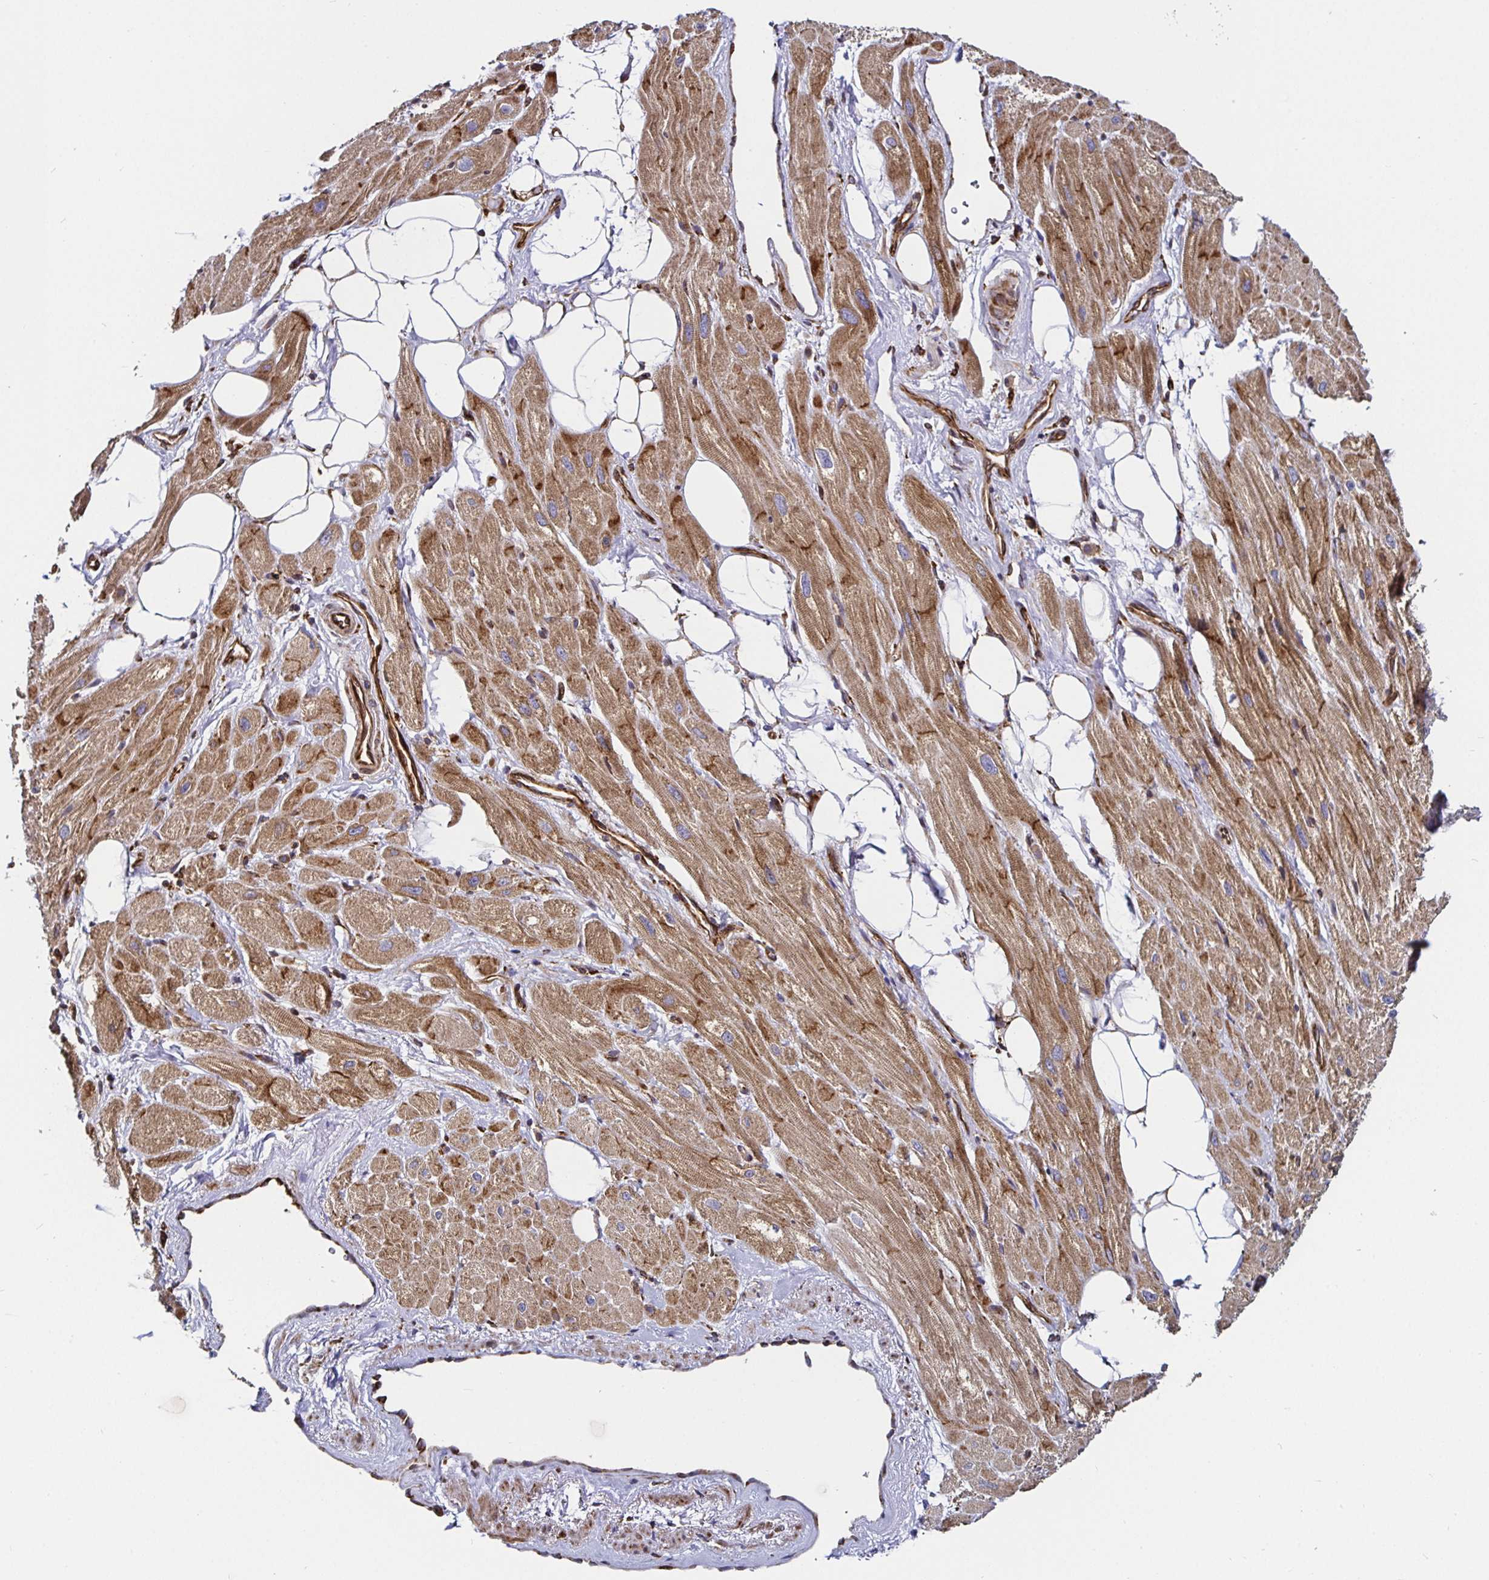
{"staining": {"intensity": "moderate", "quantity": ">75%", "location": "cytoplasmic/membranous"}, "tissue": "heart muscle", "cell_type": "Cardiomyocytes", "image_type": "normal", "snomed": [{"axis": "morphology", "description": "Normal tissue, NOS"}, {"axis": "topography", "description": "Heart"}], "caption": "Brown immunohistochemical staining in benign heart muscle demonstrates moderate cytoplasmic/membranous expression in approximately >75% of cardiomyocytes.", "gene": "SMYD3", "patient": {"sex": "male", "age": 62}}